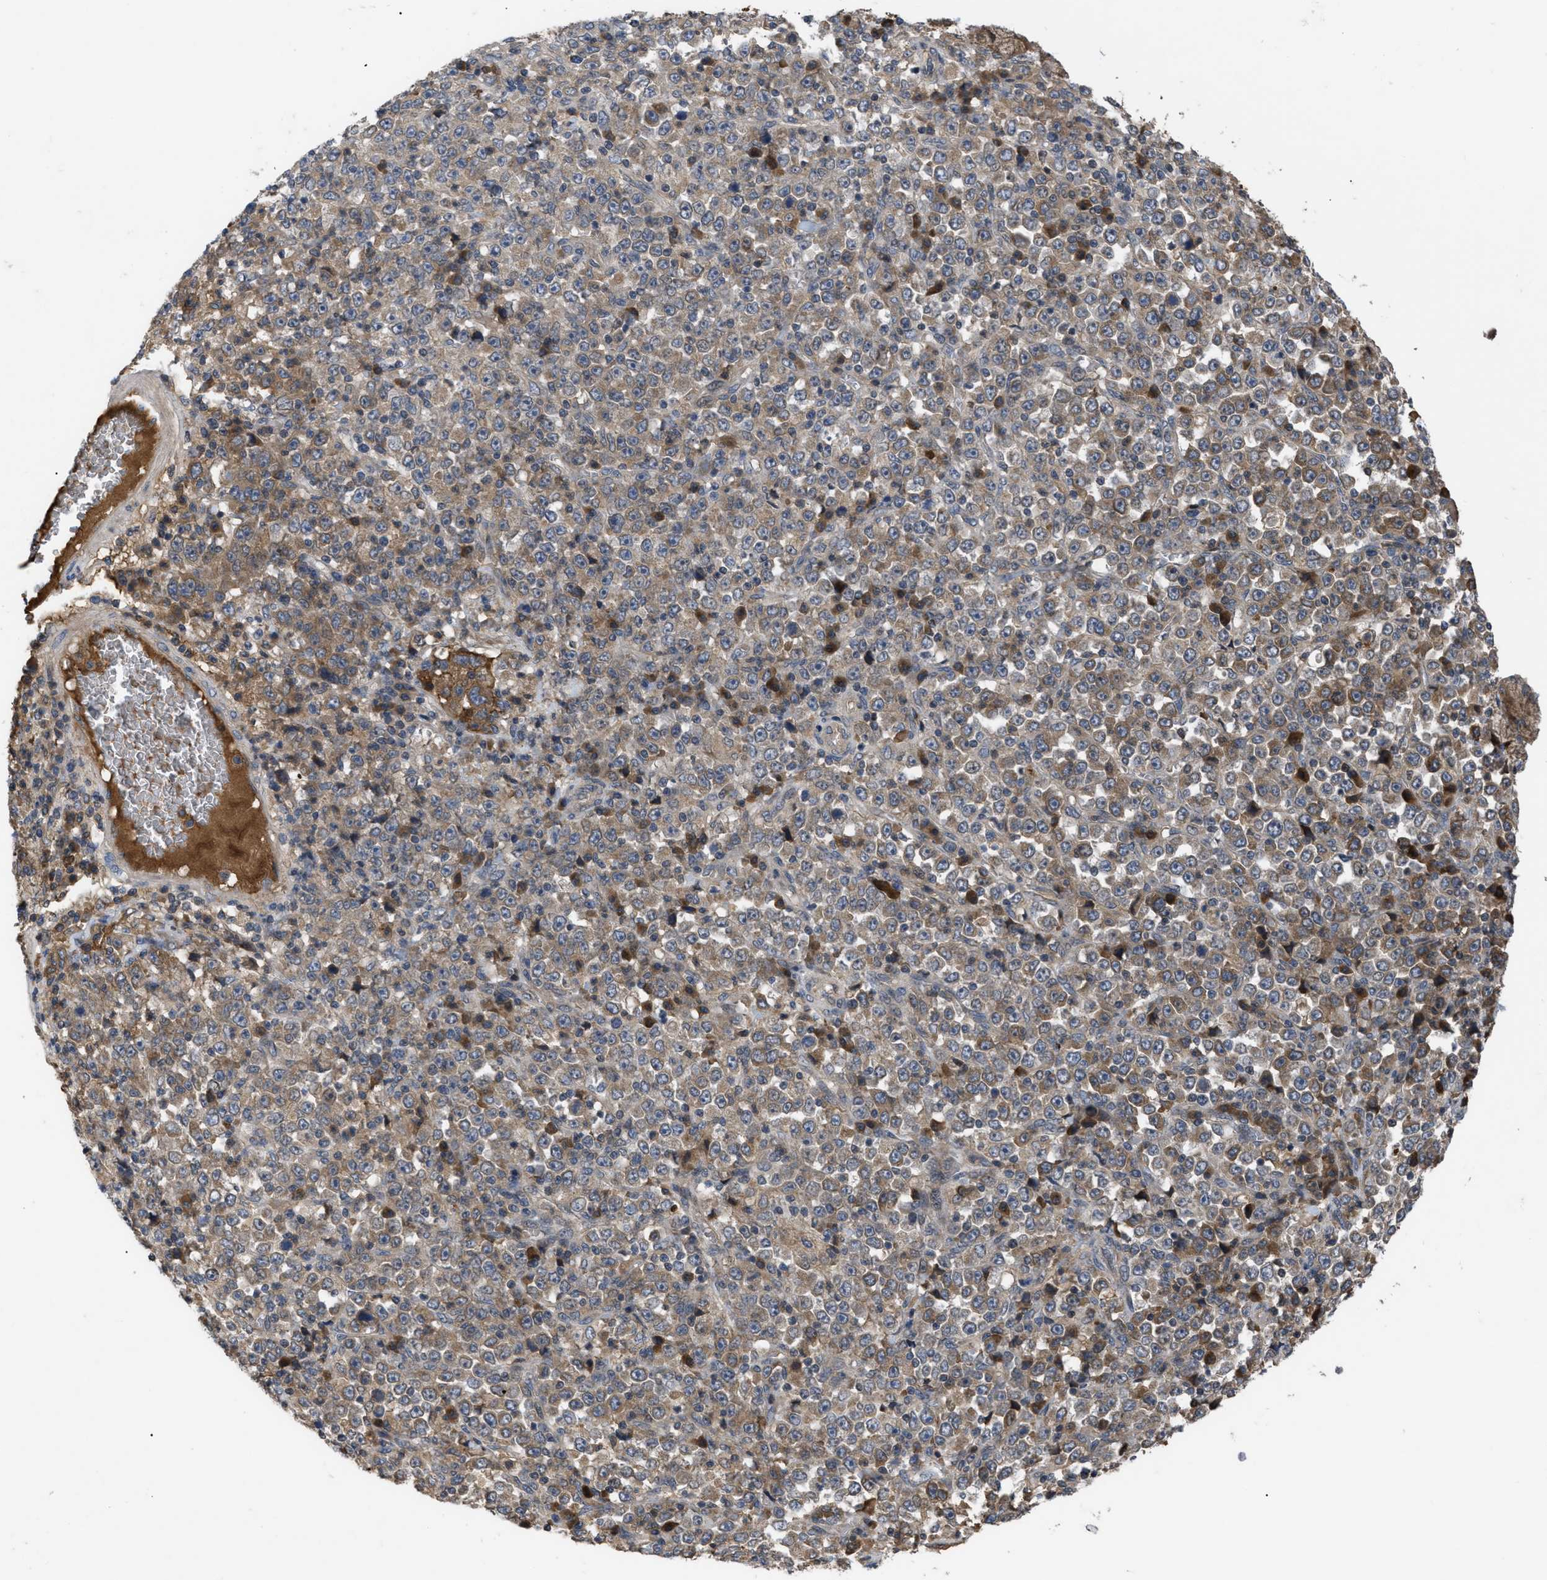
{"staining": {"intensity": "moderate", "quantity": ">75%", "location": "cytoplasmic/membranous"}, "tissue": "stomach cancer", "cell_type": "Tumor cells", "image_type": "cancer", "snomed": [{"axis": "morphology", "description": "Normal tissue, NOS"}, {"axis": "morphology", "description": "Adenocarcinoma, NOS"}, {"axis": "topography", "description": "Stomach, upper"}, {"axis": "topography", "description": "Stomach"}], "caption": "A high-resolution micrograph shows immunohistochemistry staining of stomach cancer (adenocarcinoma), which displays moderate cytoplasmic/membranous staining in approximately >75% of tumor cells.", "gene": "RAB2A", "patient": {"sex": "male", "age": 59}}